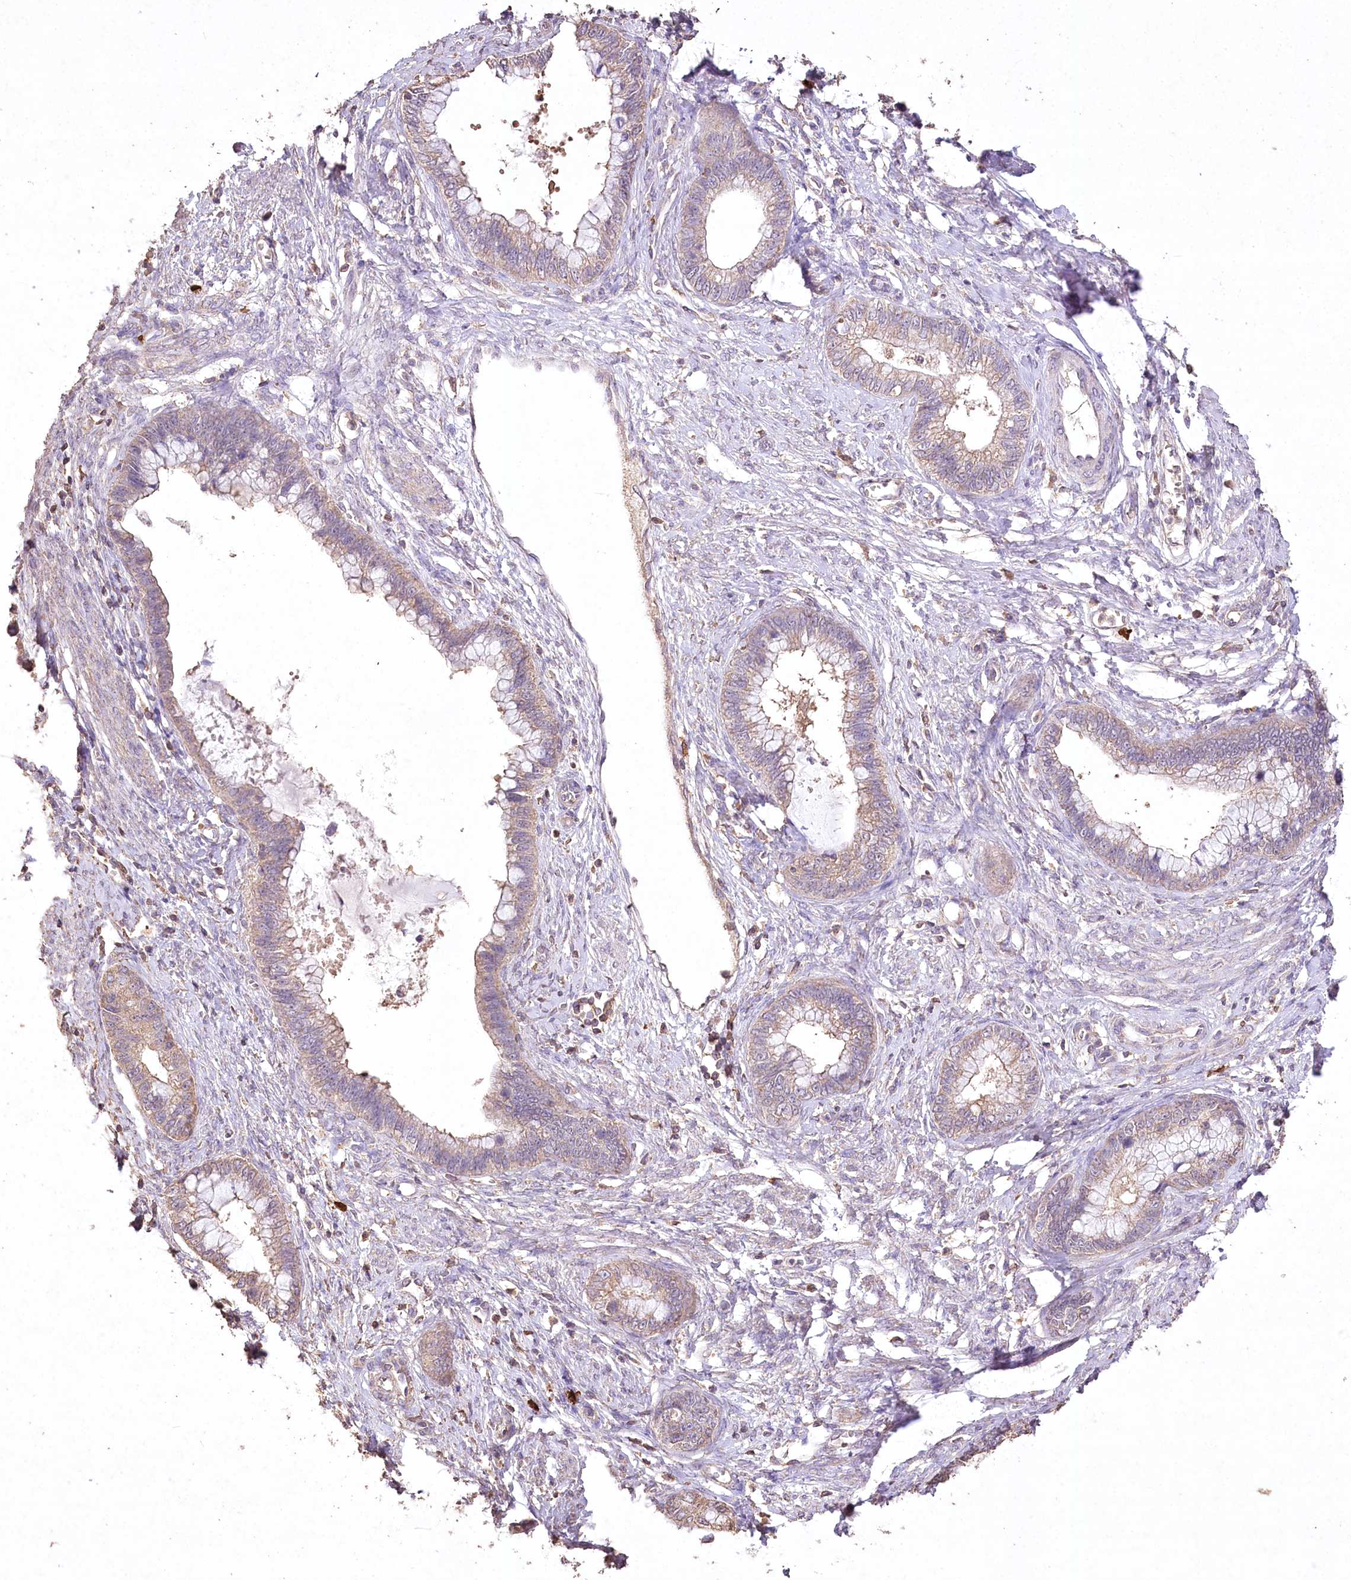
{"staining": {"intensity": "weak", "quantity": ">75%", "location": "cytoplasmic/membranous"}, "tissue": "cervical cancer", "cell_type": "Tumor cells", "image_type": "cancer", "snomed": [{"axis": "morphology", "description": "Adenocarcinoma, NOS"}, {"axis": "topography", "description": "Cervix"}], "caption": "A low amount of weak cytoplasmic/membranous staining is seen in approximately >75% of tumor cells in cervical cancer (adenocarcinoma) tissue.", "gene": "IREB2", "patient": {"sex": "female", "age": 44}}